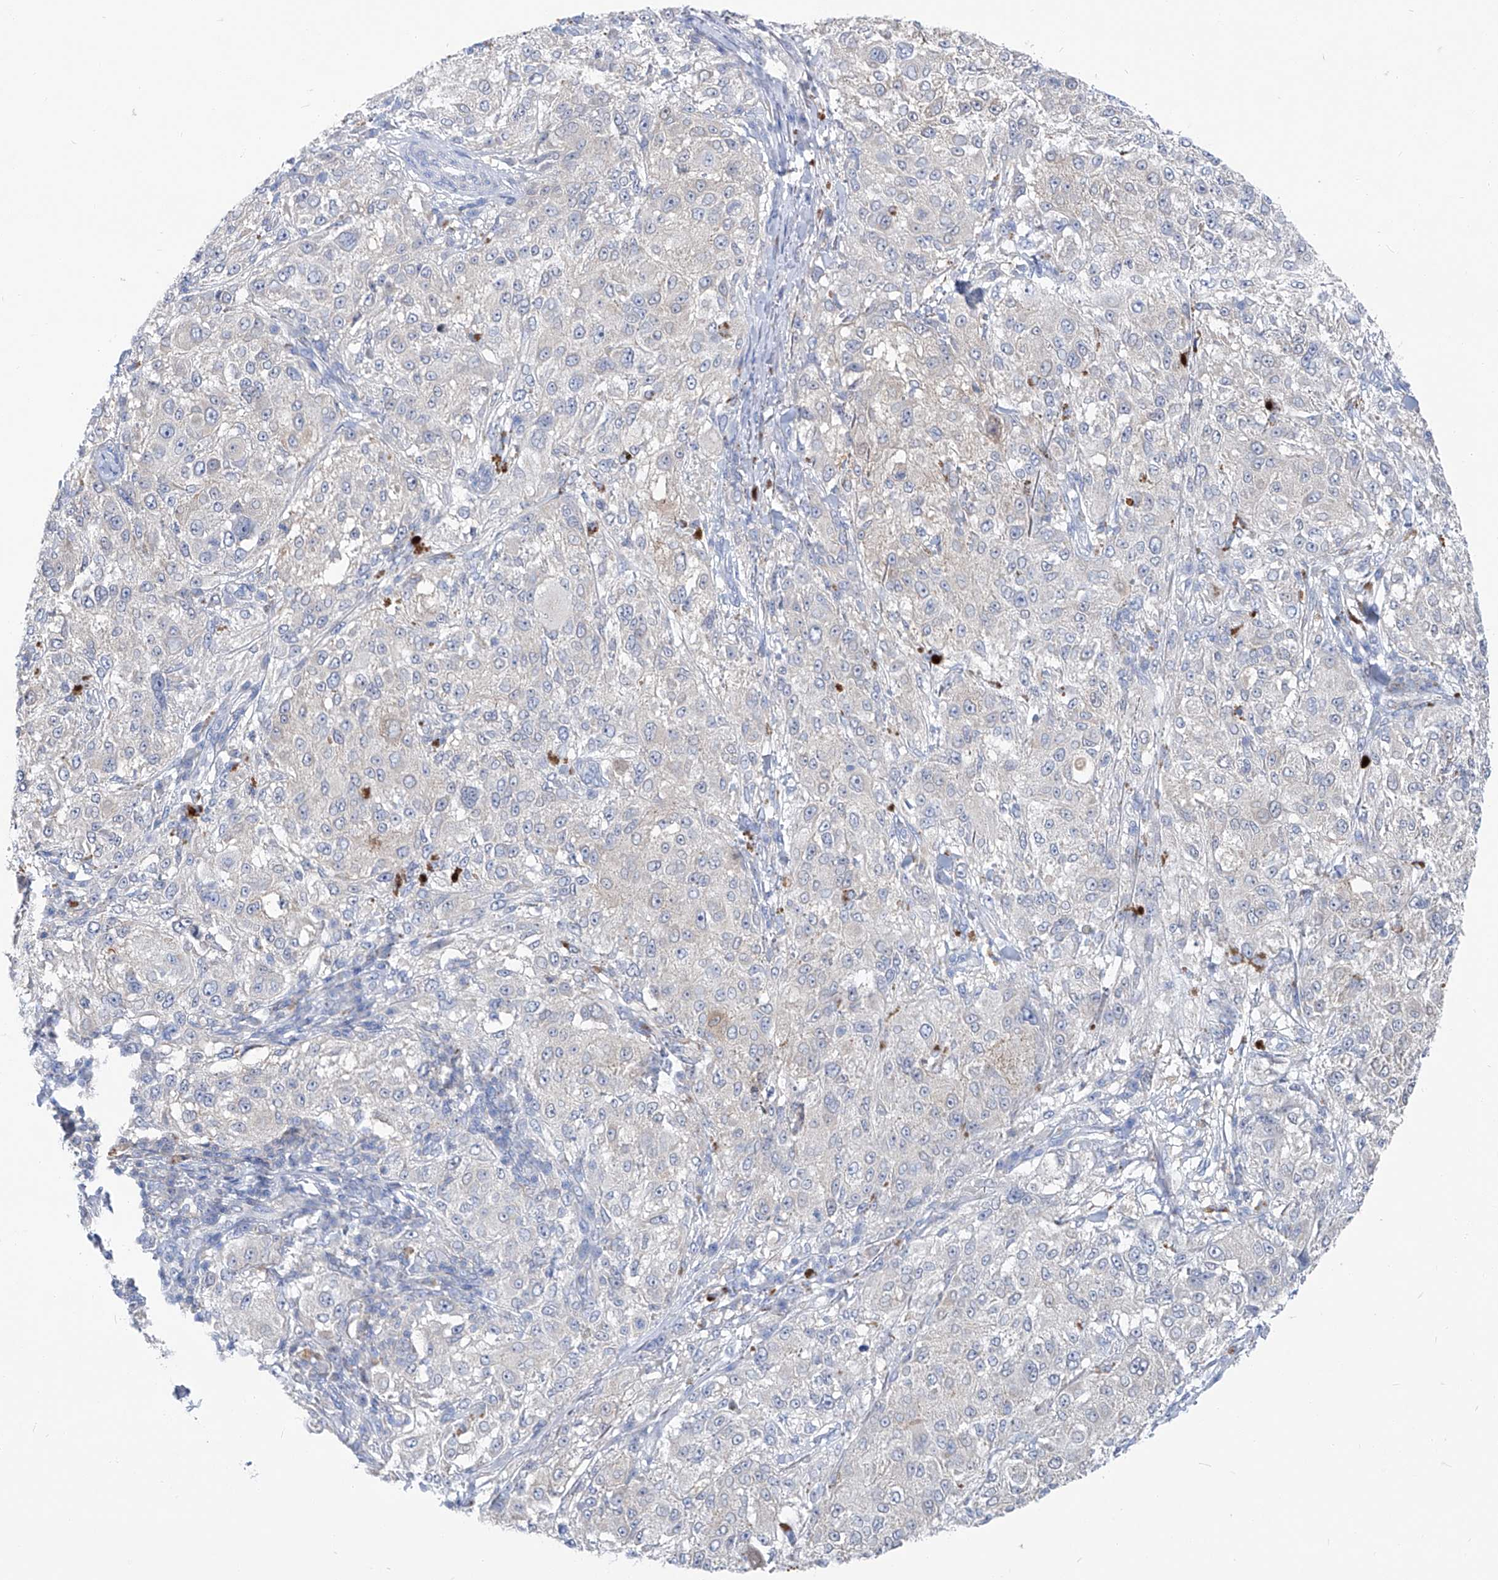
{"staining": {"intensity": "negative", "quantity": "none", "location": "none"}, "tissue": "melanoma", "cell_type": "Tumor cells", "image_type": "cancer", "snomed": [{"axis": "morphology", "description": "Necrosis, NOS"}, {"axis": "morphology", "description": "Malignant melanoma, NOS"}, {"axis": "topography", "description": "Skin"}], "caption": "This micrograph is of malignant melanoma stained with immunohistochemistry to label a protein in brown with the nuclei are counter-stained blue. There is no staining in tumor cells.", "gene": "UFL1", "patient": {"sex": "female", "age": 87}}